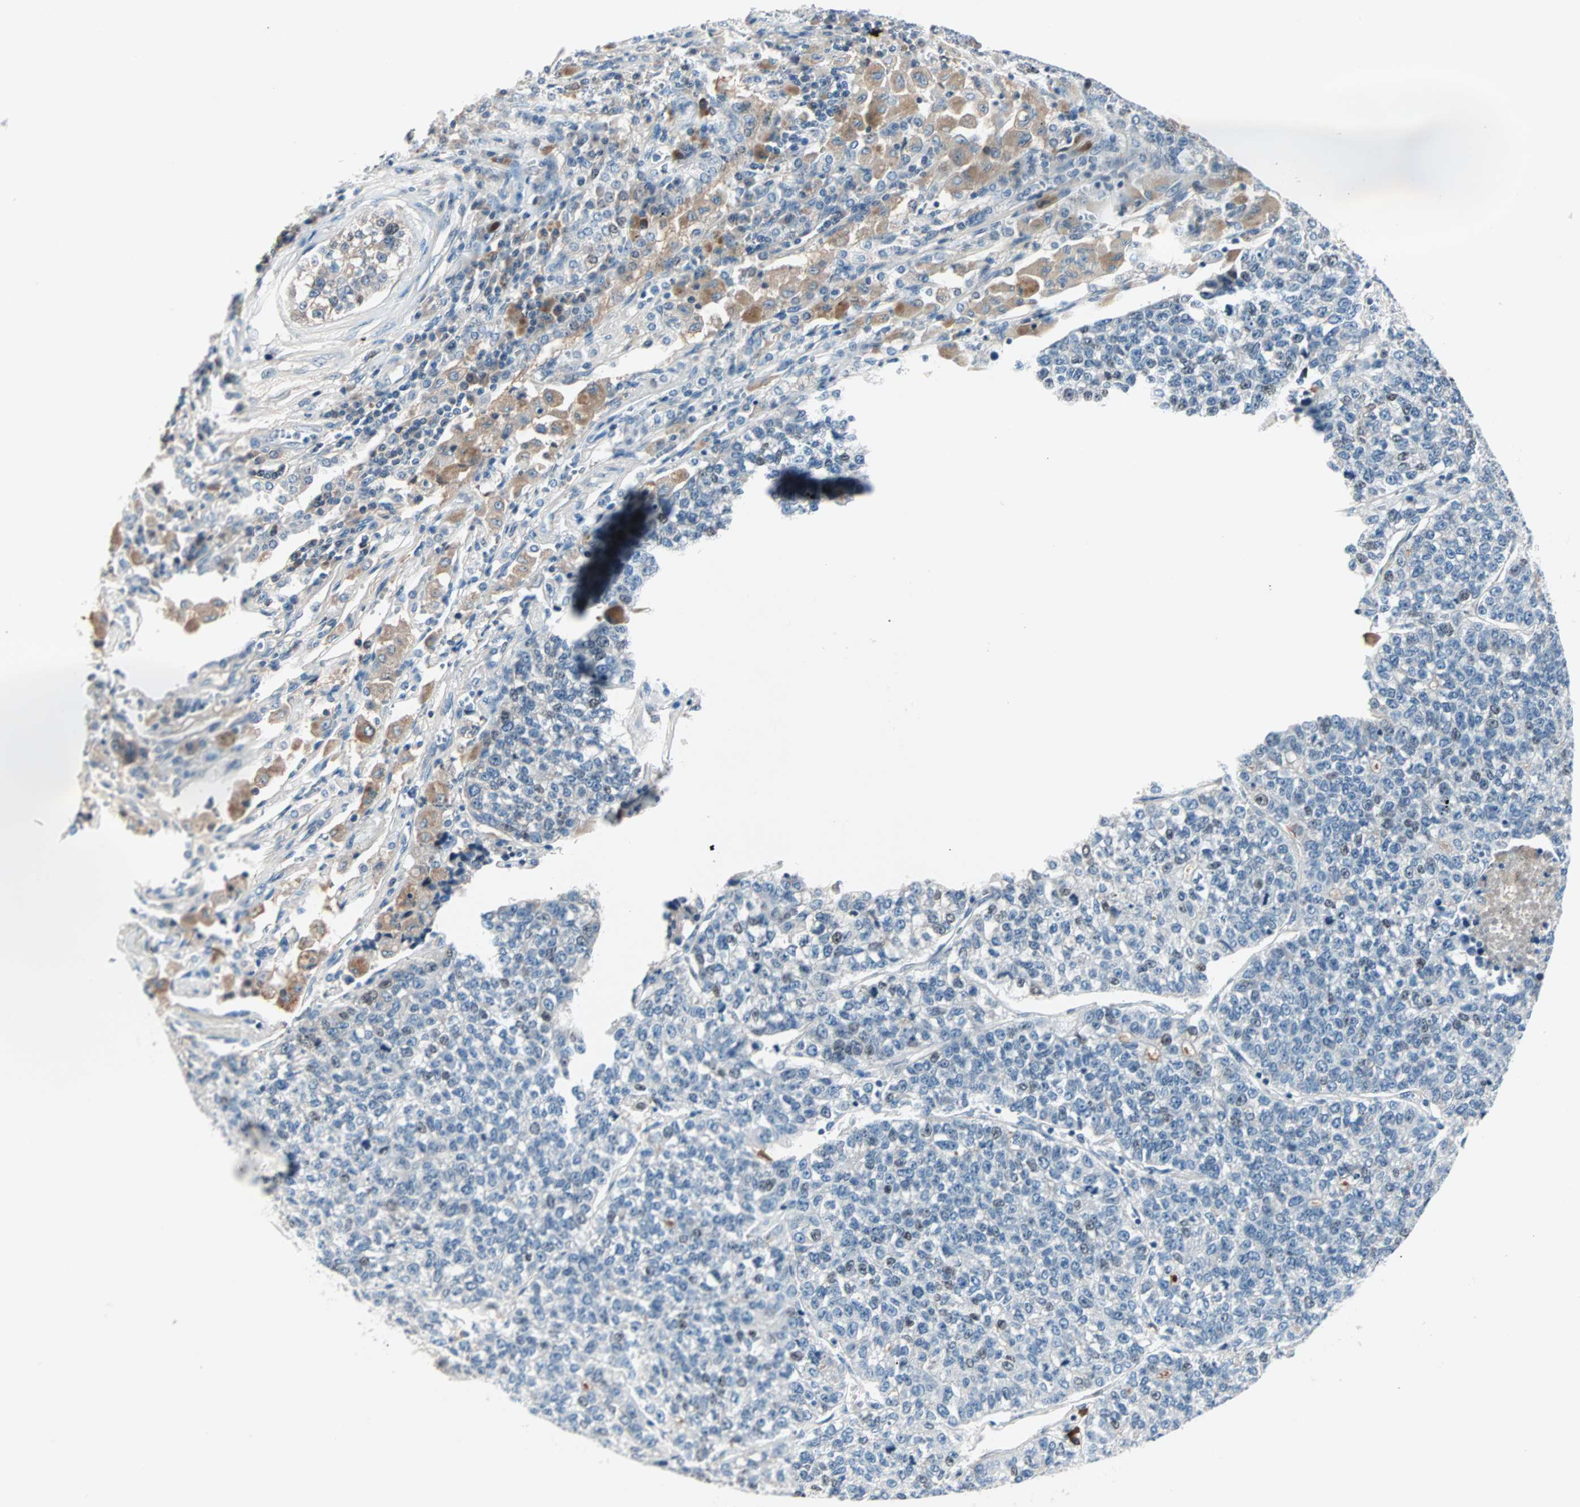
{"staining": {"intensity": "weak", "quantity": "<25%", "location": "nuclear"}, "tissue": "lung cancer", "cell_type": "Tumor cells", "image_type": "cancer", "snomed": [{"axis": "morphology", "description": "Adenocarcinoma, NOS"}, {"axis": "topography", "description": "Lung"}], "caption": "Tumor cells show no significant protein staining in lung cancer (adenocarcinoma).", "gene": "CCNE2", "patient": {"sex": "male", "age": 49}}